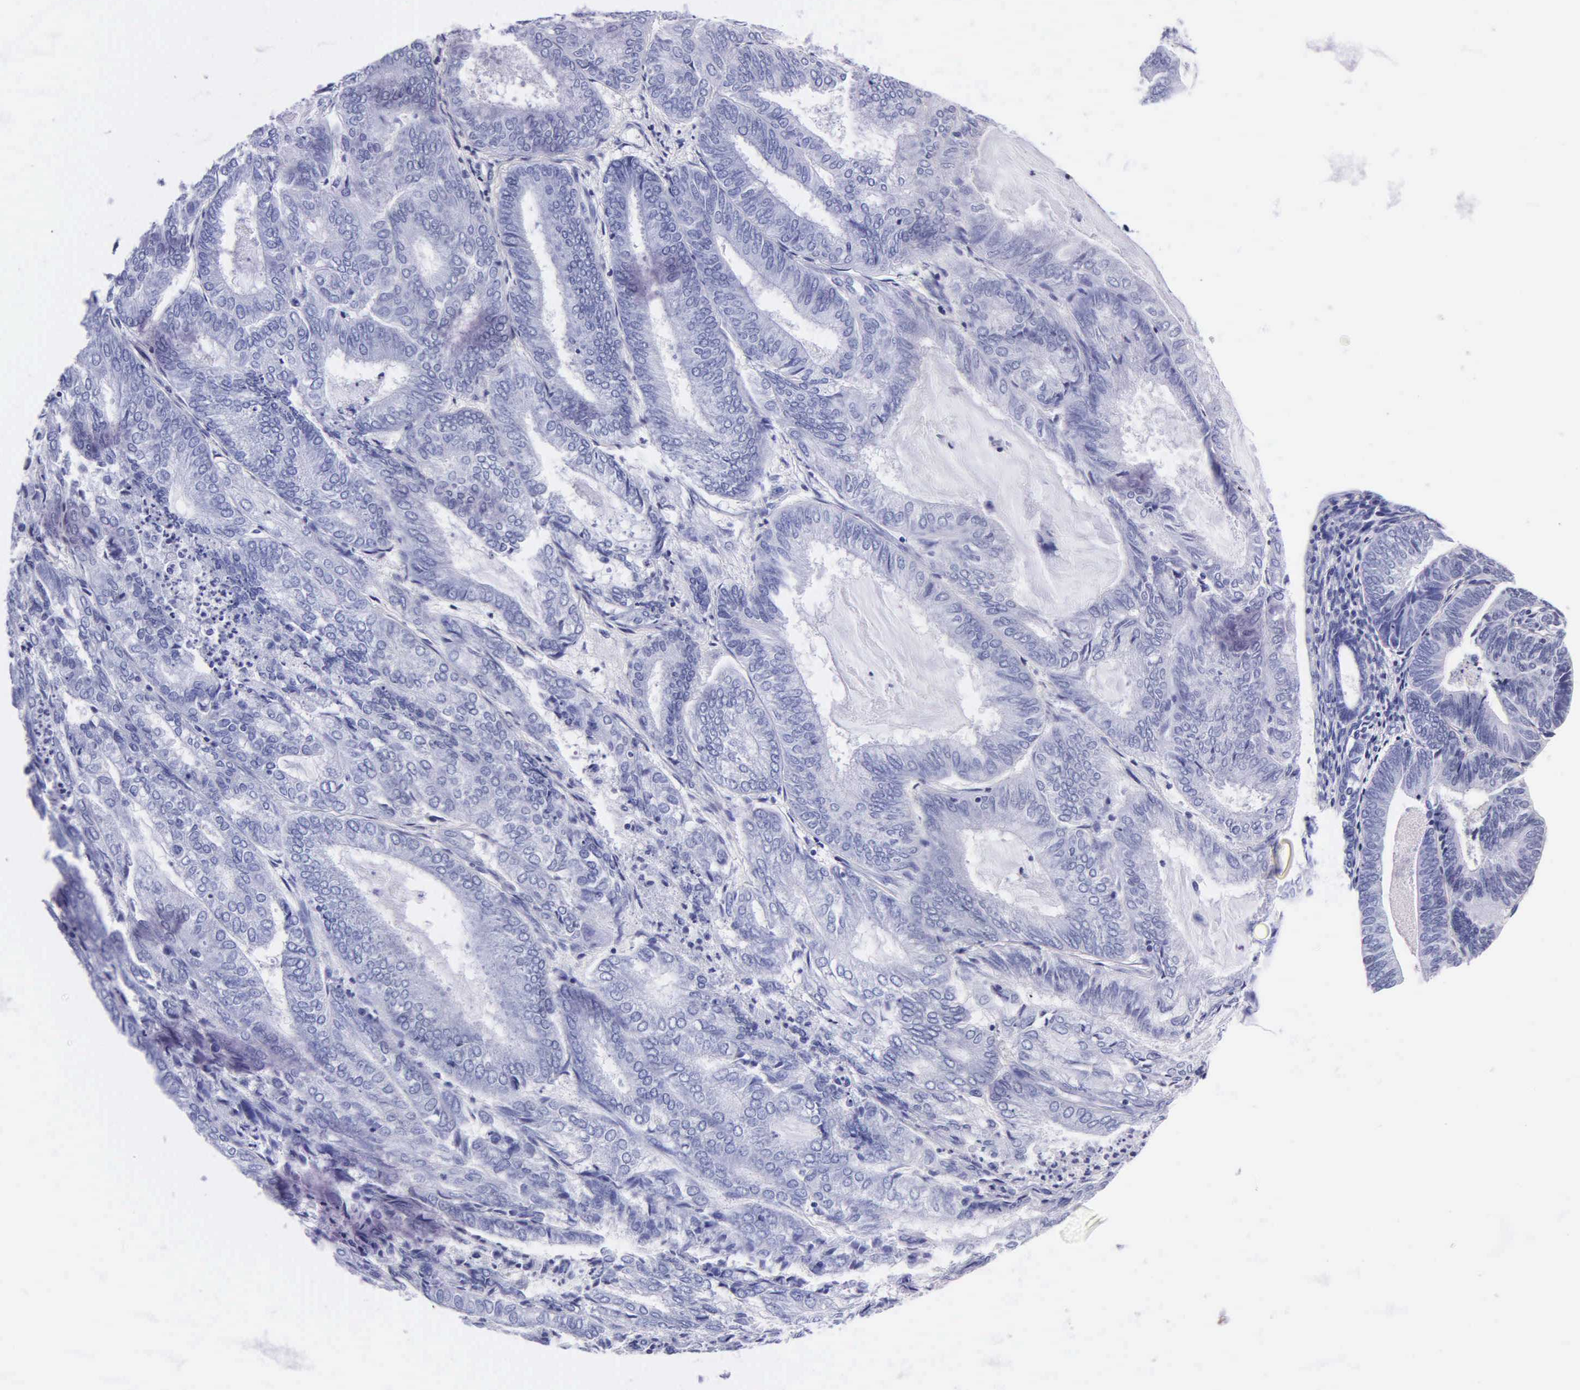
{"staining": {"intensity": "negative", "quantity": "none", "location": "none"}, "tissue": "endometrial cancer", "cell_type": "Tumor cells", "image_type": "cancer", "snomed": [{"axis": "morphology", "description": "Adenocarcinoma, NOS"}, {"axis": "topography", "description": "Endometrium"}], "caption": "DAB immunohistochemical staining of adenocarcinoma (endometrial) shows no significant staining in tumor cells.", "gene": "MB", "patient": {"sex": "female", "age": 59}}